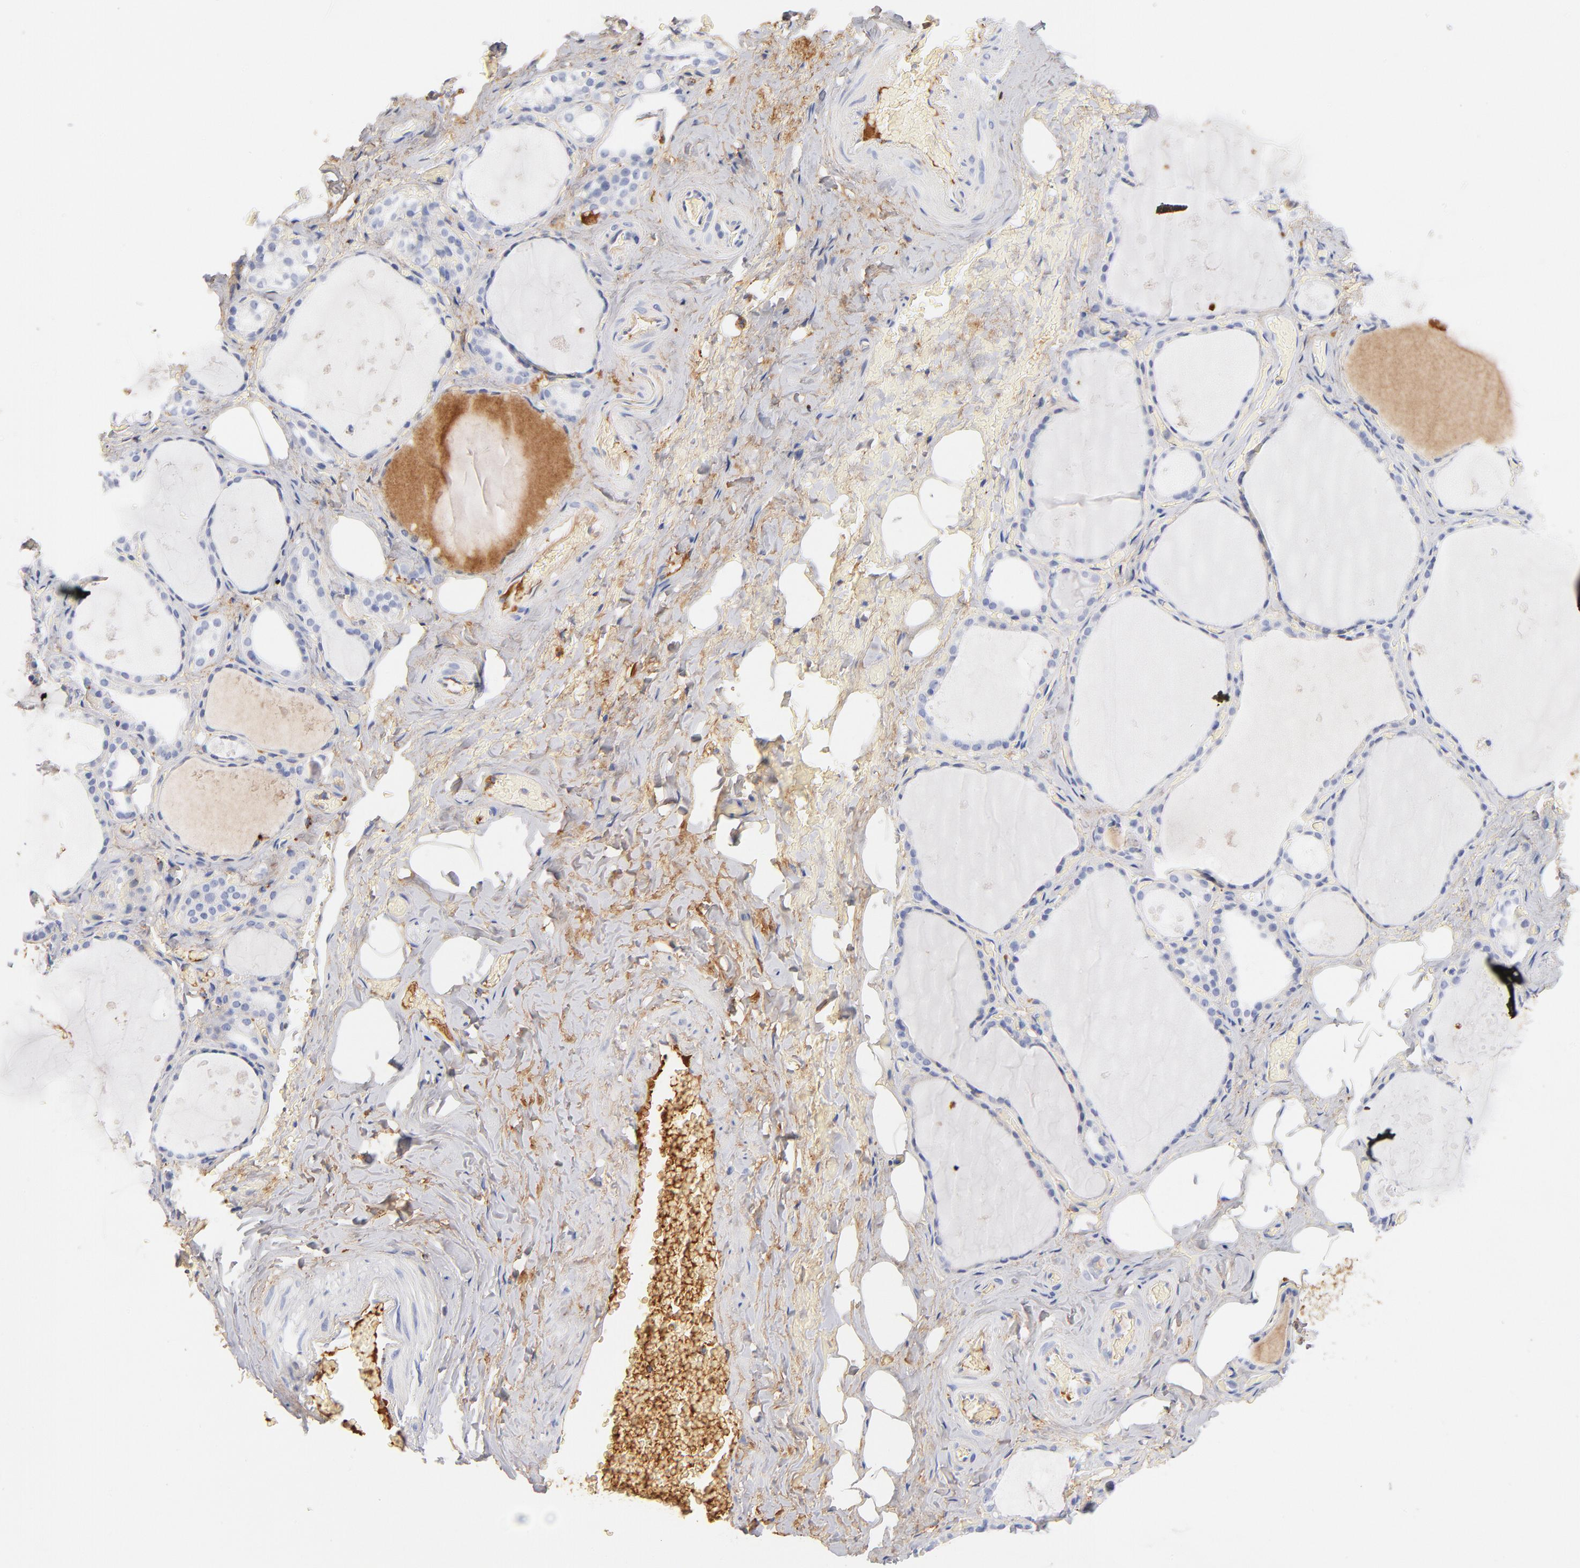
{"staining": {"intensity": "negative", "quantity": "none", "location": "none"}, "tissue": "thyroid gland", "cell_type": "Glandular cells", "image_type": "normal", "snomed": [{"axis": "morphology", "description": "Normal tissue, NOS"}, {"axis": "topography", "description": "Thyroid gland"}], "caption": "The IHC micrograph has no significant staining in glandular cells of thyroid gland. The staining was performed using DAB to visualize the protein expression in brown, while the nuclei were stained in blue with hematoxylin (Magnification: 20x).", "gene": "C3", "patient": {"sex": "male", "age": 61}}